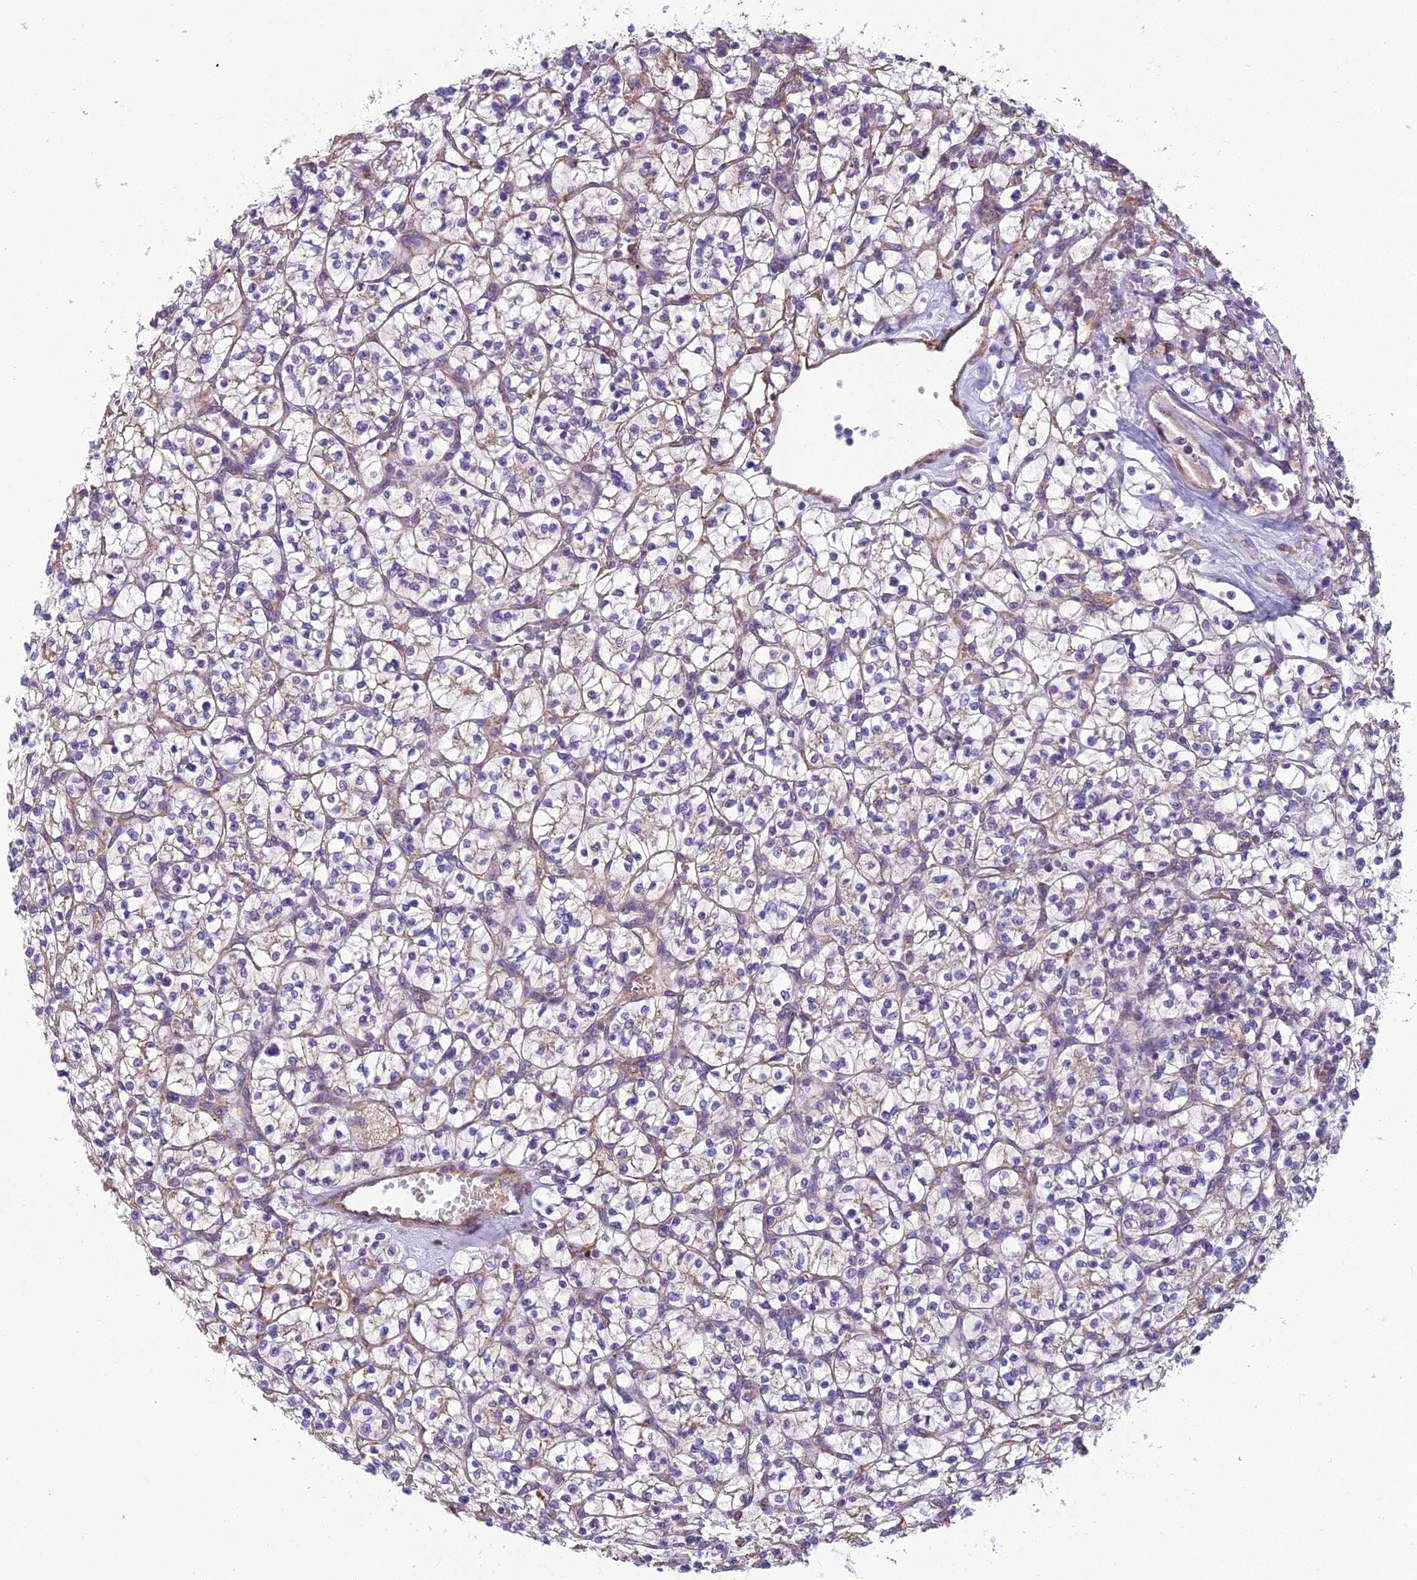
{"staining": {"intensity": "weak", "quantity": "<25%", "location": "cytoplasmic/membranous"}, "tissue": "renal cancer", "cell_type": "Tumor cells", "image_type": "cancer", "snomed": [{"axis": "morphology", "description": "Adenocarcinoma, NOS"}, {"axis": "topography", "description": "Kidney"}], "caption": "Tumor cells show no significant positivity in renal cancer. Nuclei are stained in blue.", "gene": "SPDL1", "patient": {"sex": "female", "age": 64}}